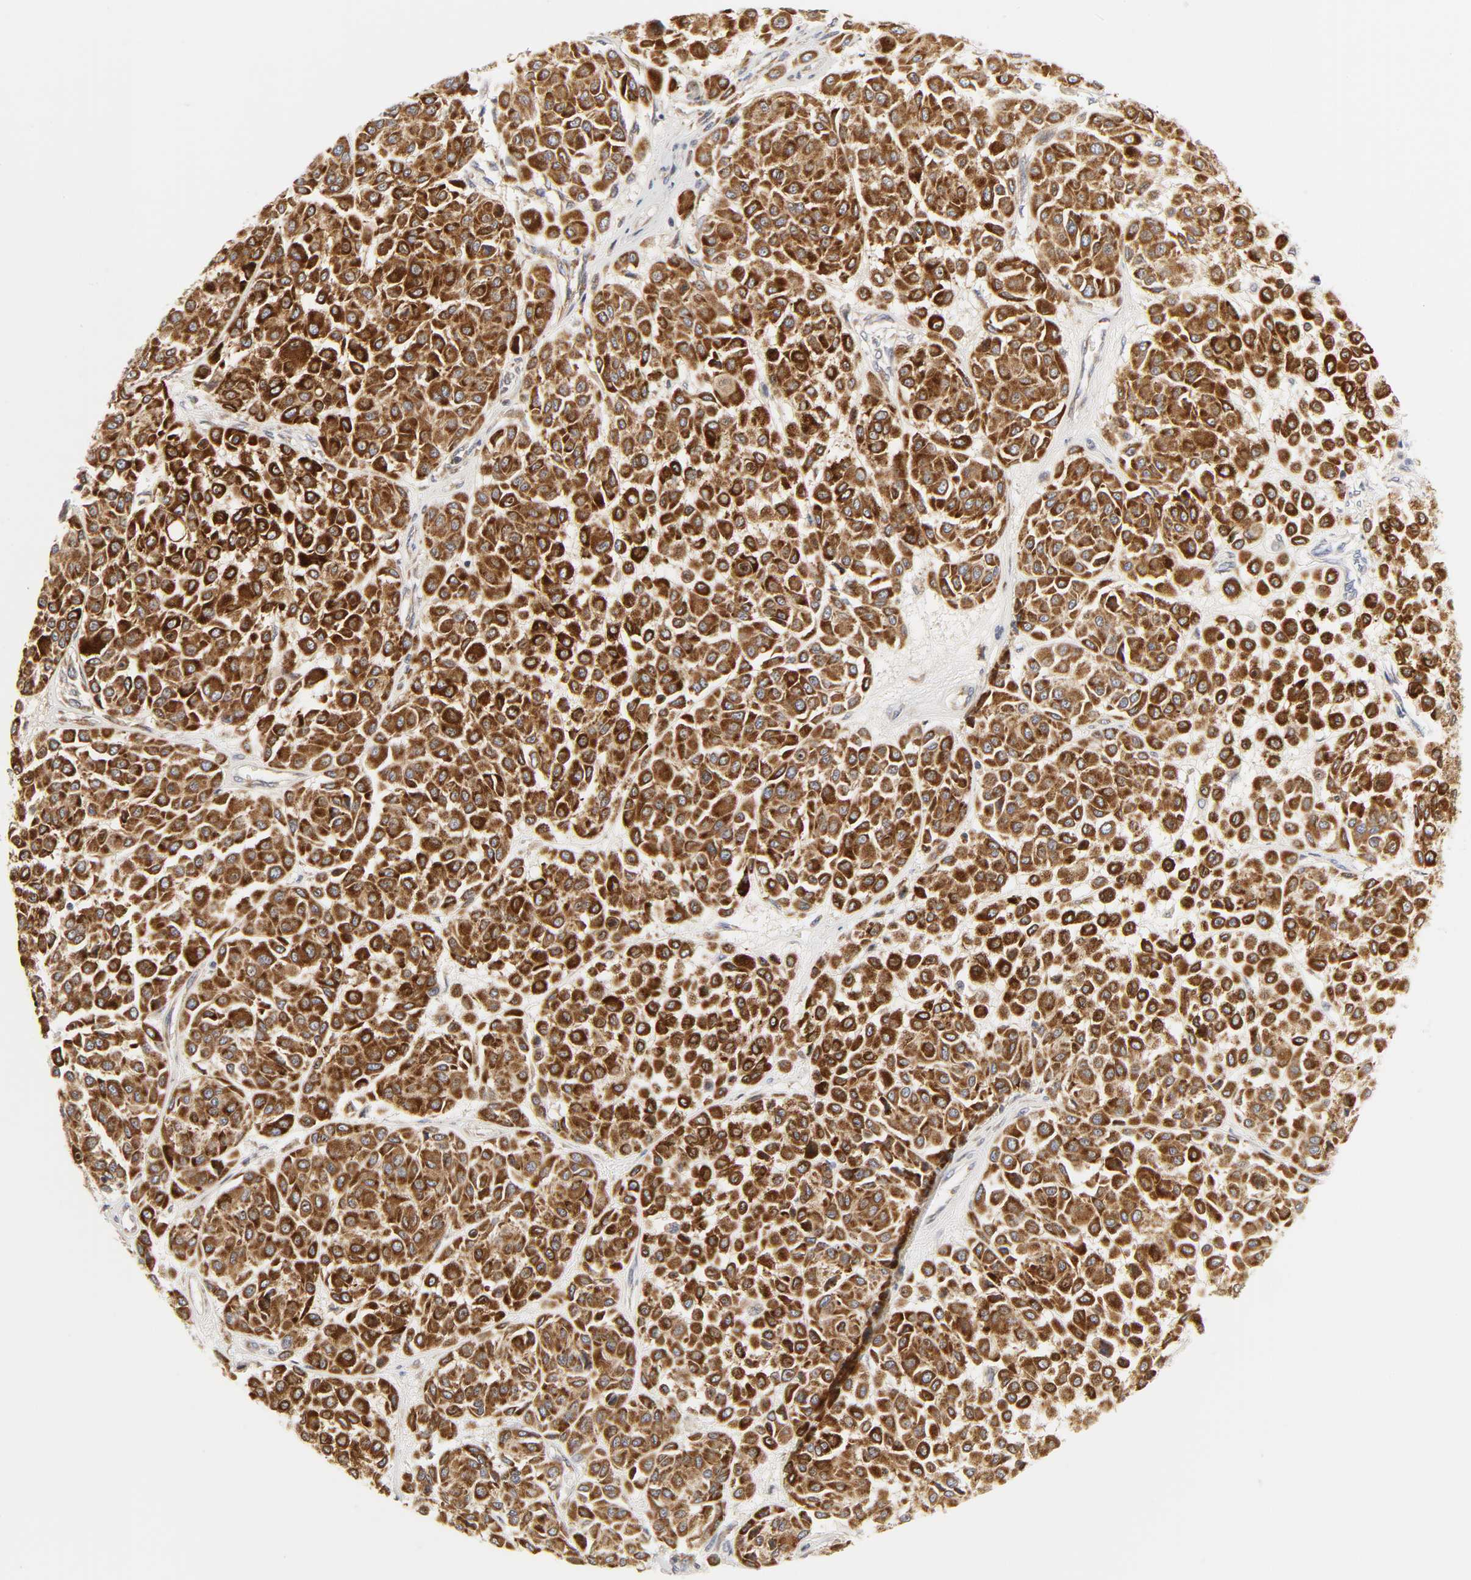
{"staining": {"intensity": "strong", "quantity": ">75%", "location": "cytoplasmic/membranous"}, "tissue": "melanoma", "cell_type": "Tumor cells", "image_type": "cancer", "snomed": [{"axis": "morphology", "description": "Malignant melanoma, Metastatic site"}, {"axis": "topography", "description": "Soft tissue"}], "caption": "Approximately >75% of tumor cells in melanoma demonstrate strong cytoplasmic/membranous protein positivity as visualized by brown immunohistochemical staining.", "gene": "BAX", "patient": {"sex": "male", "age": 41}}